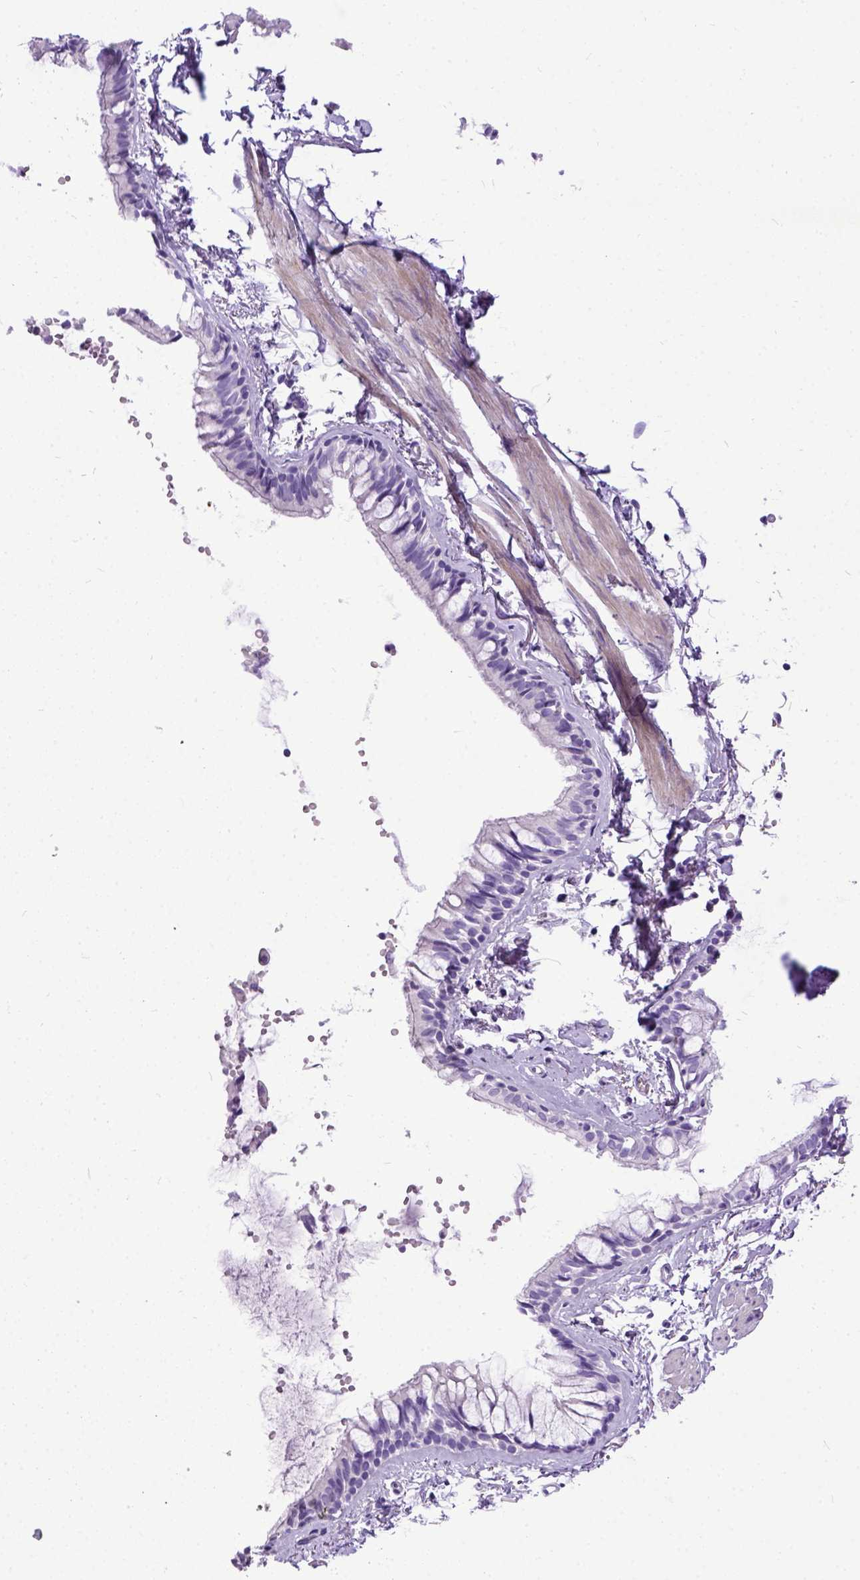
{"staining": {"intensity": "negative", "quantity": "none", "location": "none"}, "tissue": "bronchus", "cell_type": "Respiratory epithelial cells", "image_type": "normal", "snomed": [{"axis": "morphology", "description": "Normal tissue, NOS"}, {"axis": "topography", "description": "Bronchus"}], "caption": "Human bronchus stained for a protein using IHC shows no staining in respiratory epithelial cells.", "gene": "IGF2", "patient": {"sex": "female", "age": 59}}